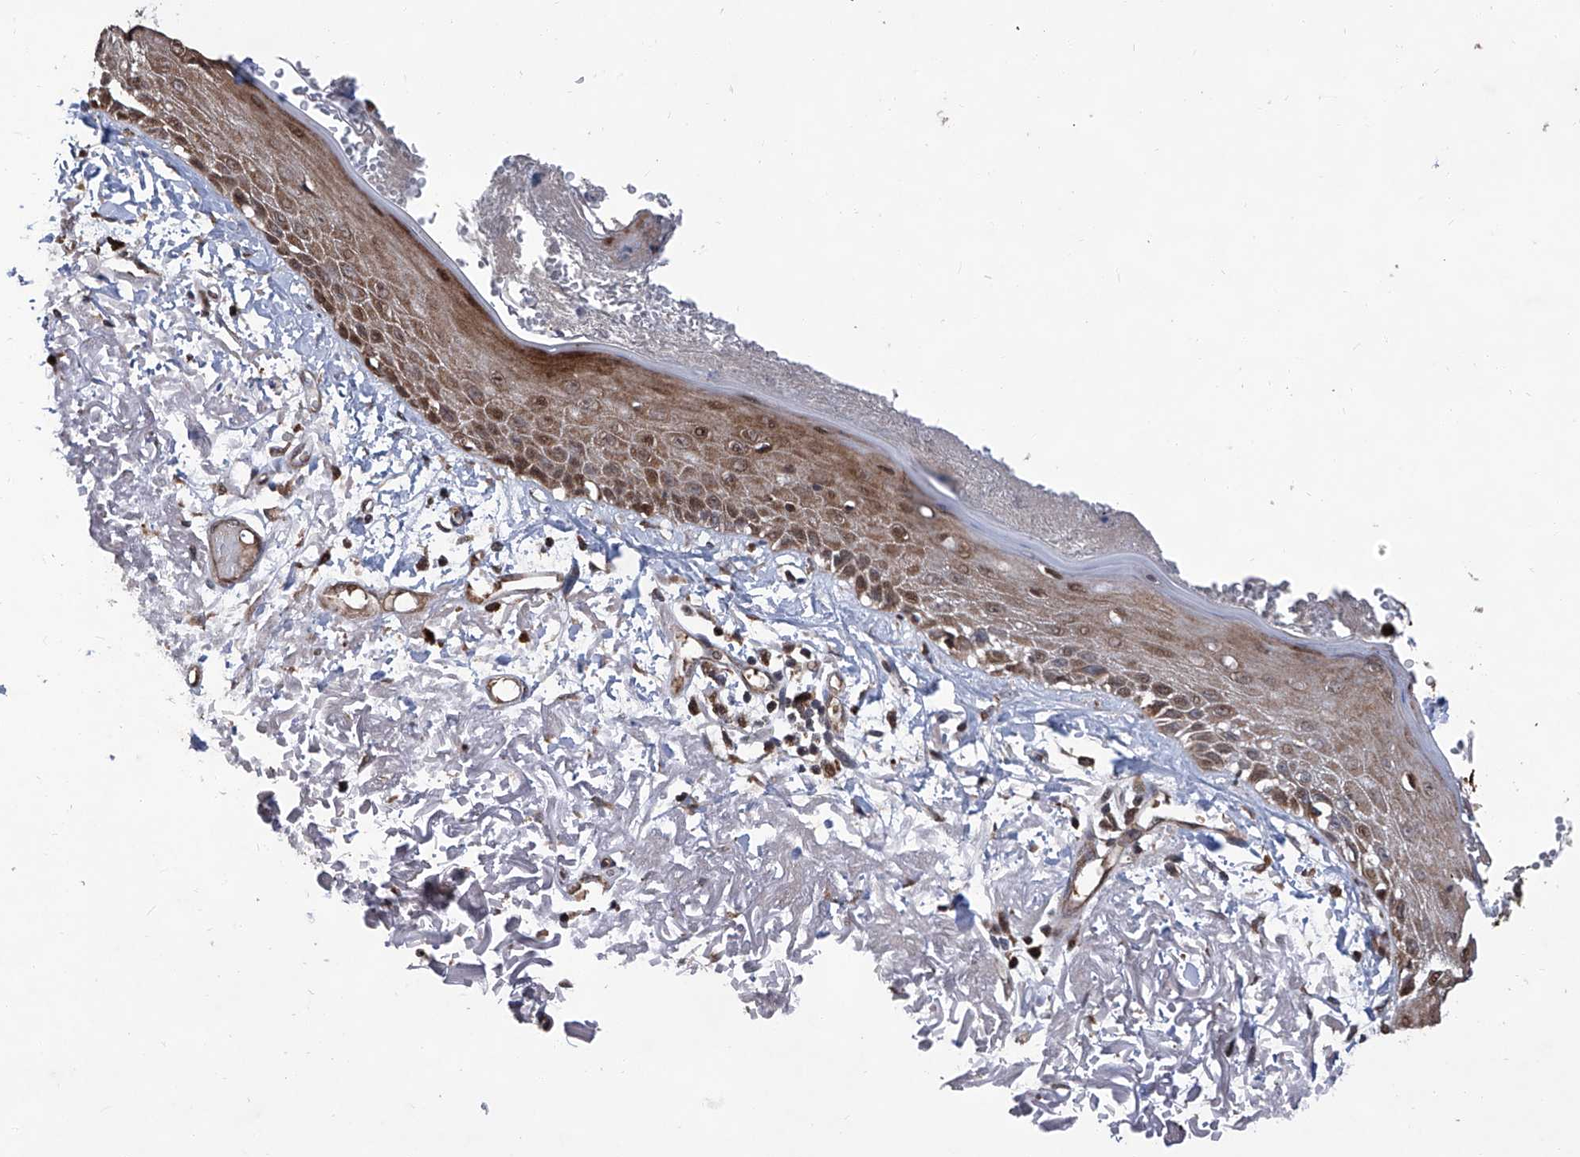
{"staining": {"intensity": "moderate", "quantity": ">75%", "location": "cytoplasmic/membranous"}, "tissue": "skin", "cell_type": "Fibroblasts", "image_type": "normal", "snomed": [{"axis": "morphology", "description": "Normal tissue, NOS"}, {"axis": "topography", "description": "Skin"}, {"axis": "topography", "description": "Skeletal muscle"}], "caption": "This image exhibits immunohistochemistry staining of normal skin, with medium moderate cytoplasmic/membranous expression in approximately >75% of fibroblasts.", "gene": "FARP2", "patient": {"sex": "male", "age": 83}}